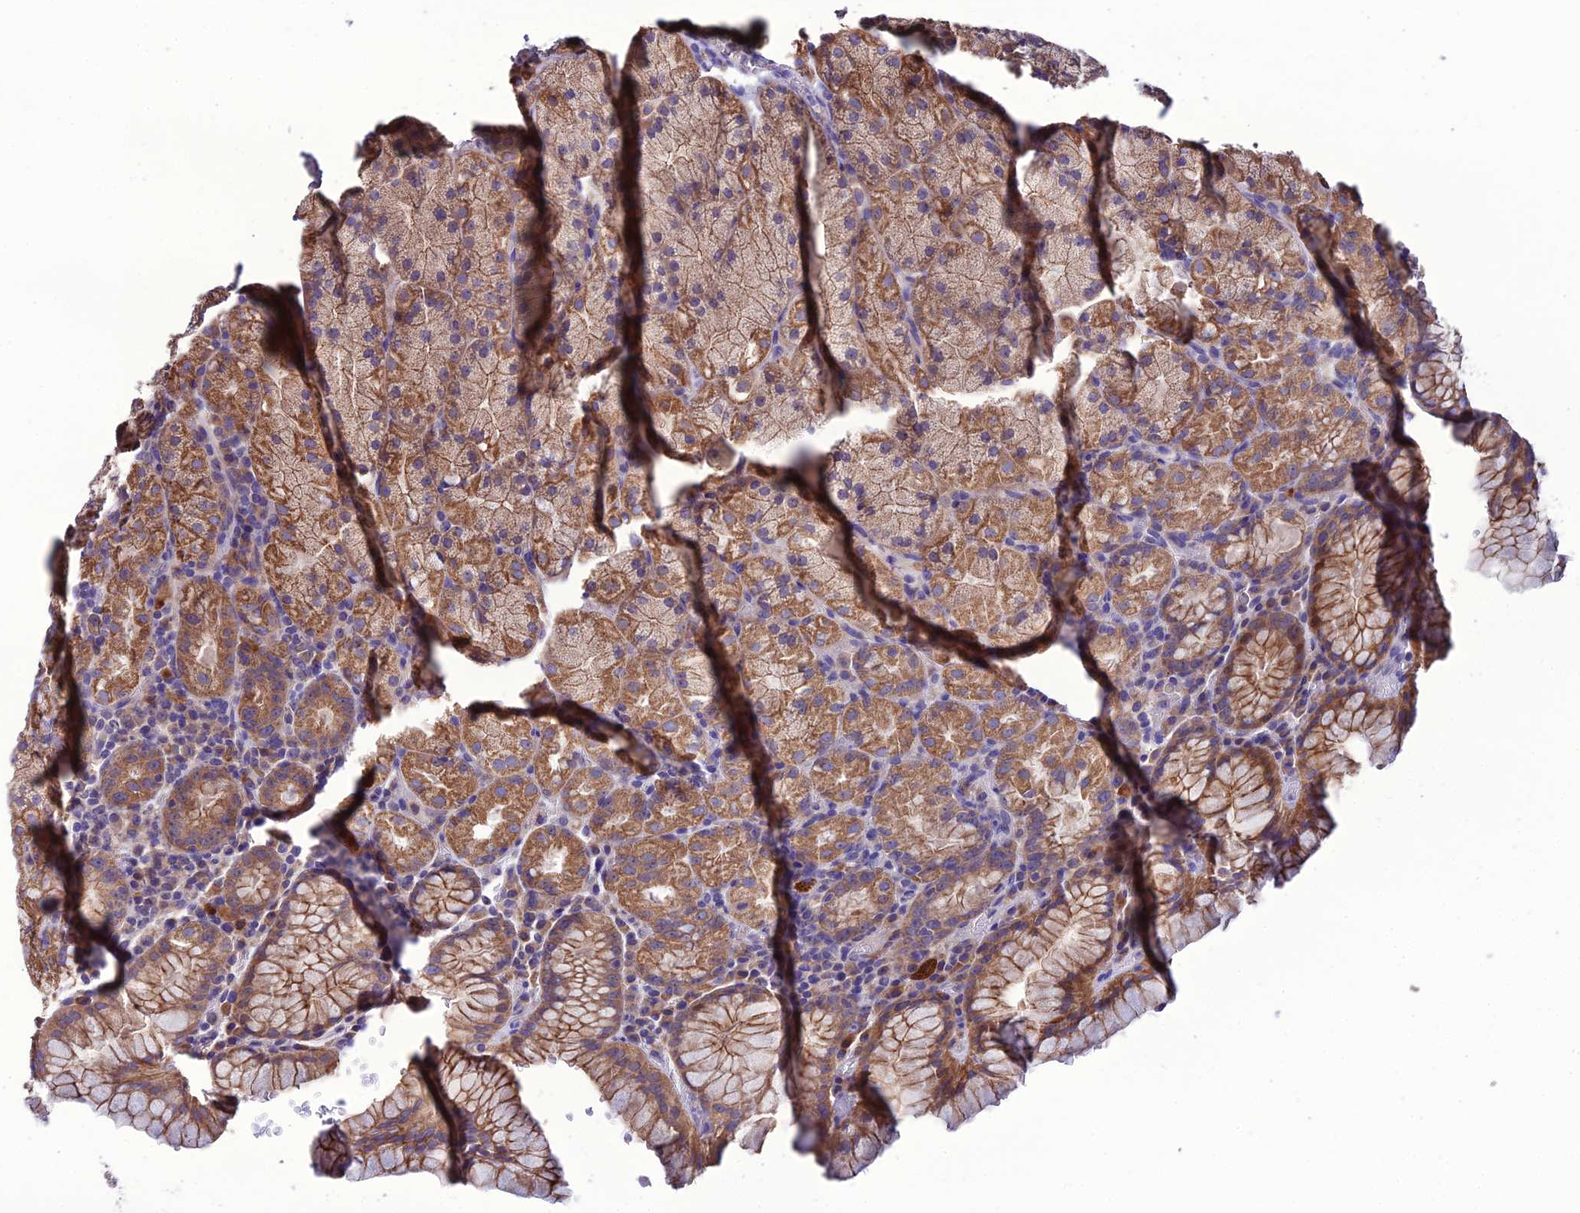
{"staining": {"intensity": "moderate", "quantity": ">75%", "location": "cytoplasmic/membranous"}, "tissue": "stomach", "cell_type": "Glandular cells", "image_type": "normal", "snomed": [{"axis": "morphology", "description": "Normal tissue, NOS"}, {"axis": "topography", "description": "Stomach, upper"}, {"axis": "topography", "description": "Stomach, lower"}], "caption": "About >75% of glandular cells in normal human stomach reveal moderate cytoplasmic/membranous protein staining as visualized by brown immunohistochemical staining.", "gene": "HOGA1", "patient": {"sex": "male", "age": 80}}